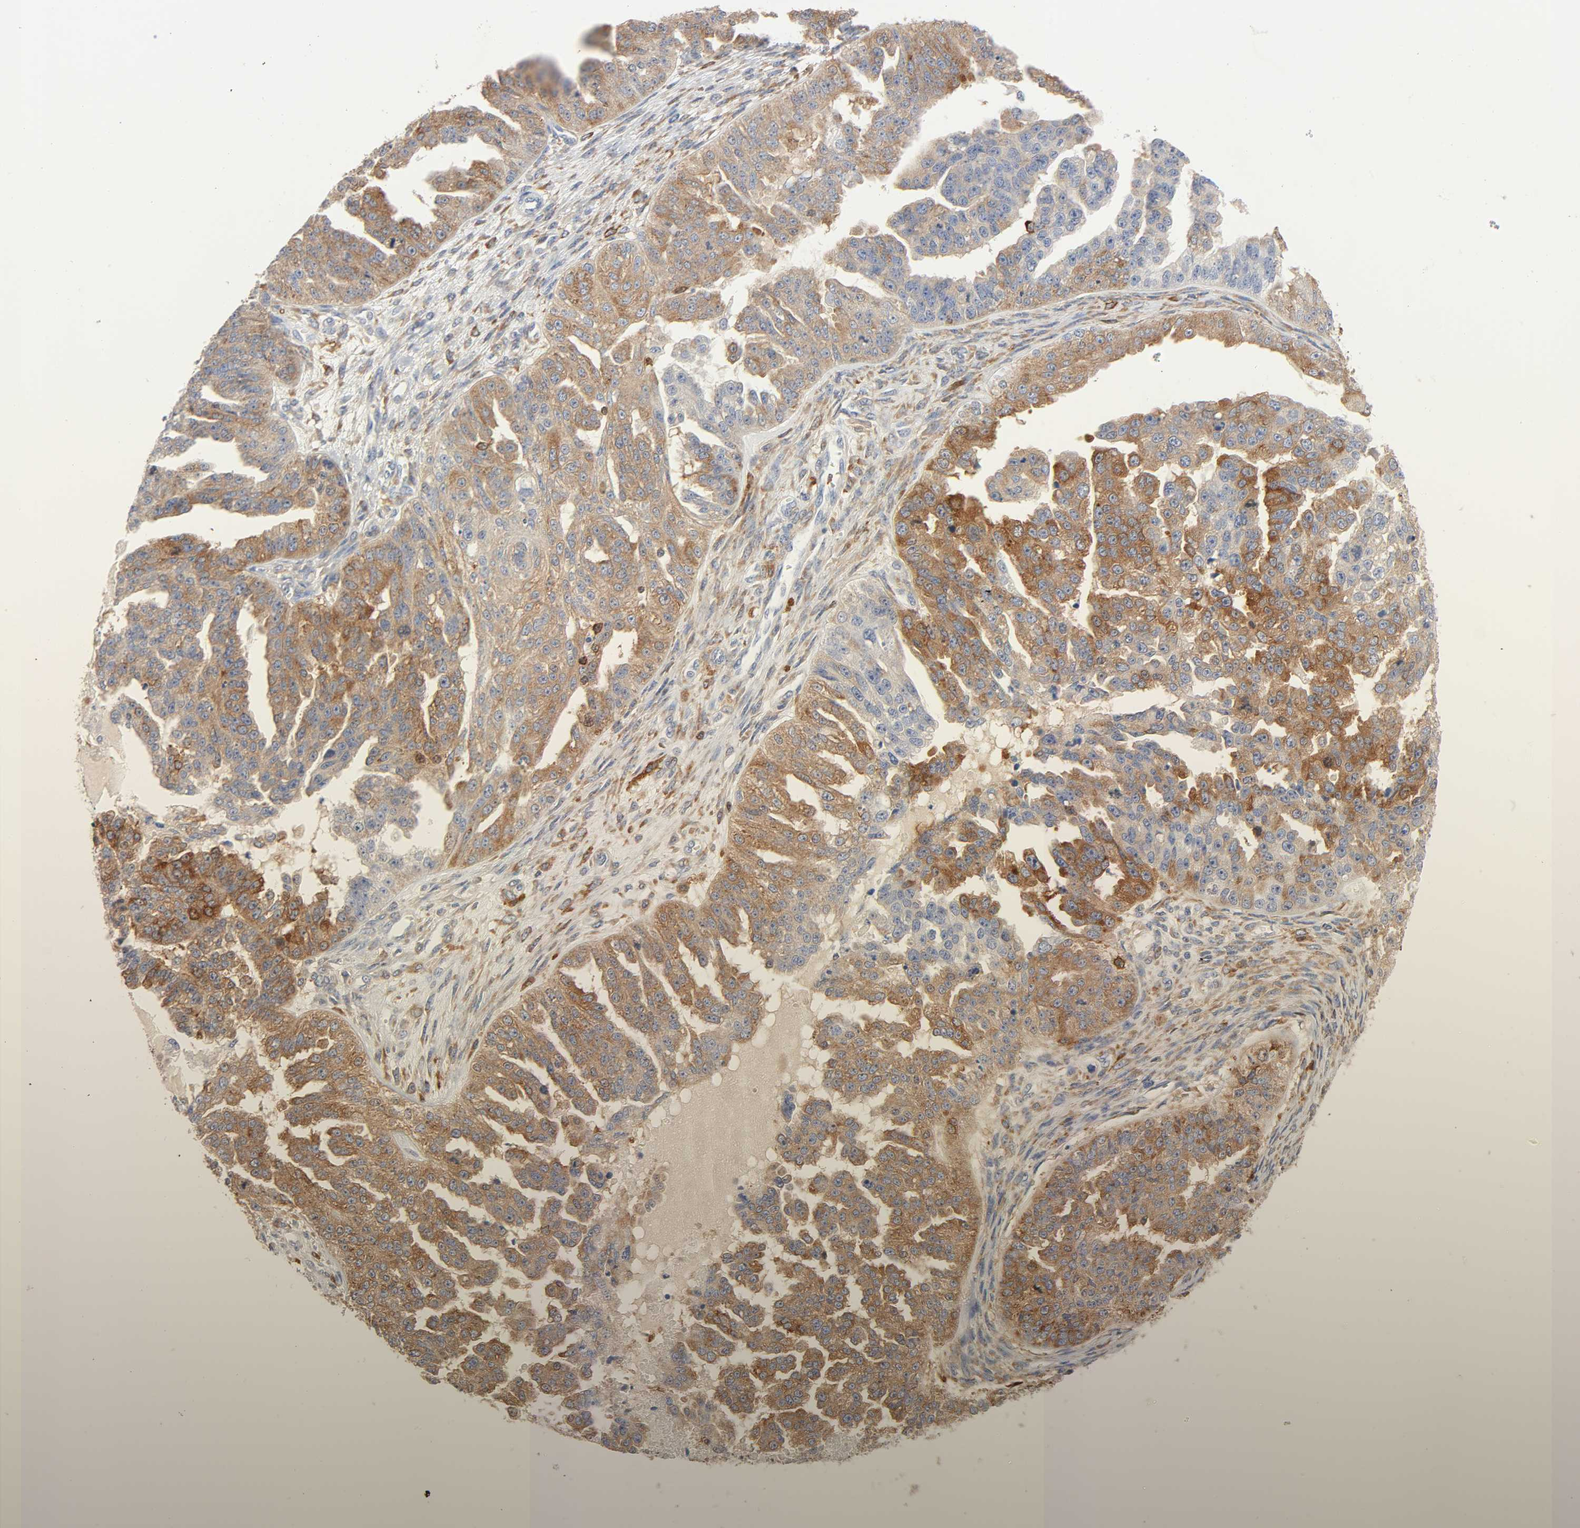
{"staining": {"intensity": "strong", "quantity": ">75%", "location": "cytoplasmic/membranous"}, "tissue": "ovarian cancer", "cell_type": "Tumor cells", "image_type": "cancer", "snomed": [{"axis": "morphology", "description": "Cystadenocarcinoma, serous, NOS"}, {"axis": "topography", "description": "Ovary"}], "caption": "DAB immunohistochemical staining of ovarian cancer (serous cystadenocarcinoma) demonstrates strong cytoplasmic/membranous protein staining in approximately >75% of tumor cells.", "gene": "BIN1", "patient": {"sex": "female", "age": 58}}